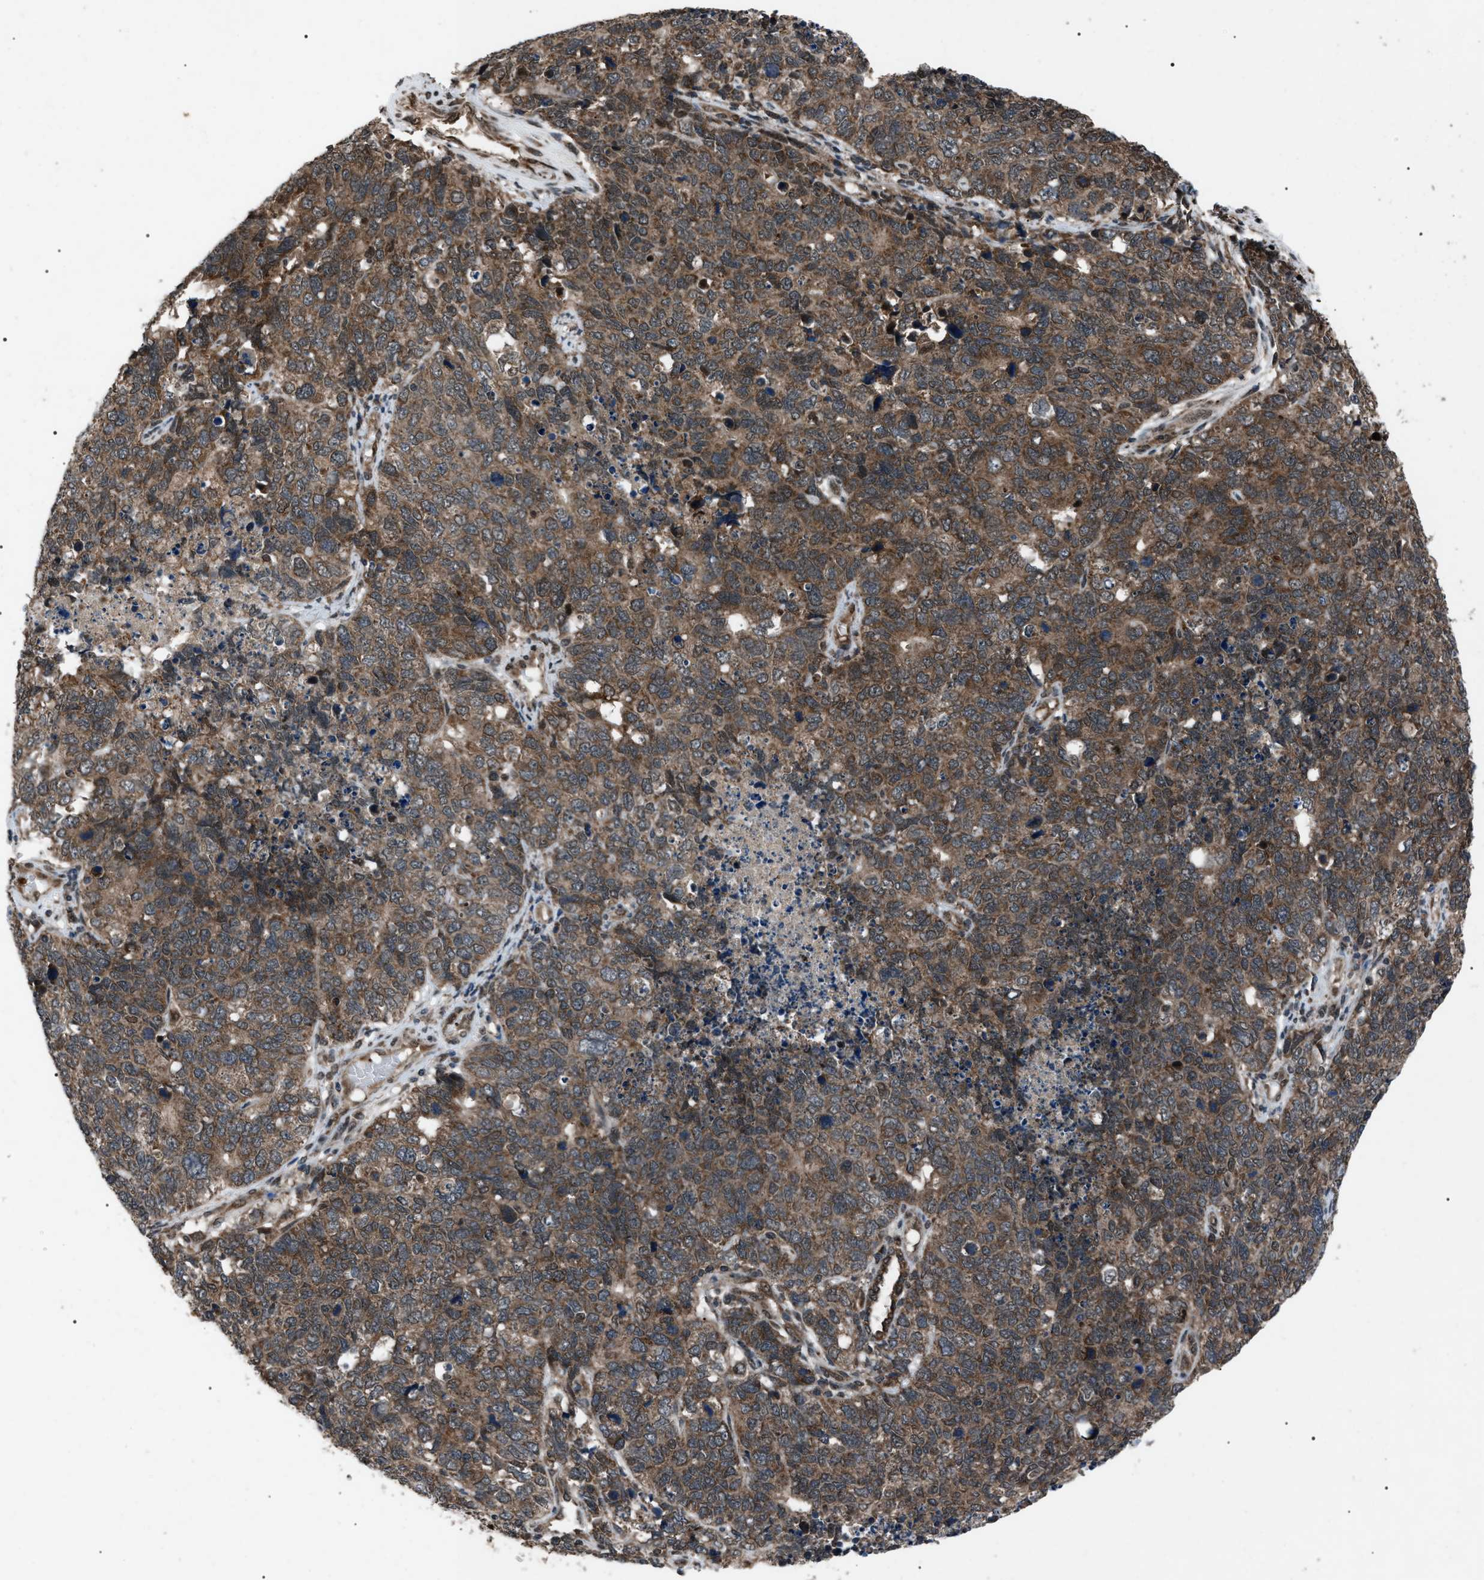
{"staining": {"intensity": "strong", "quantity": ">75%", "location": "cytoplasmic/membranous"}, "tissue": "cervical cancer", "cell_type": "Tumor cells", "image_type": "cancer", "snomed": [{"axis": "morphology", "description": "Squamous cell carcinoma, NOS"}, {"axis": "topography", "description": "Cervix"}], "caption": "Immunohistochemistry (IHC) of cervical squamous cell carcinoma shows high levels of strong cytoplasmic/membranous positivity in approximately >75% of tumor cells.", "gene": "ZFAND2A", "patient": {"sex": "female", "age": 63}}